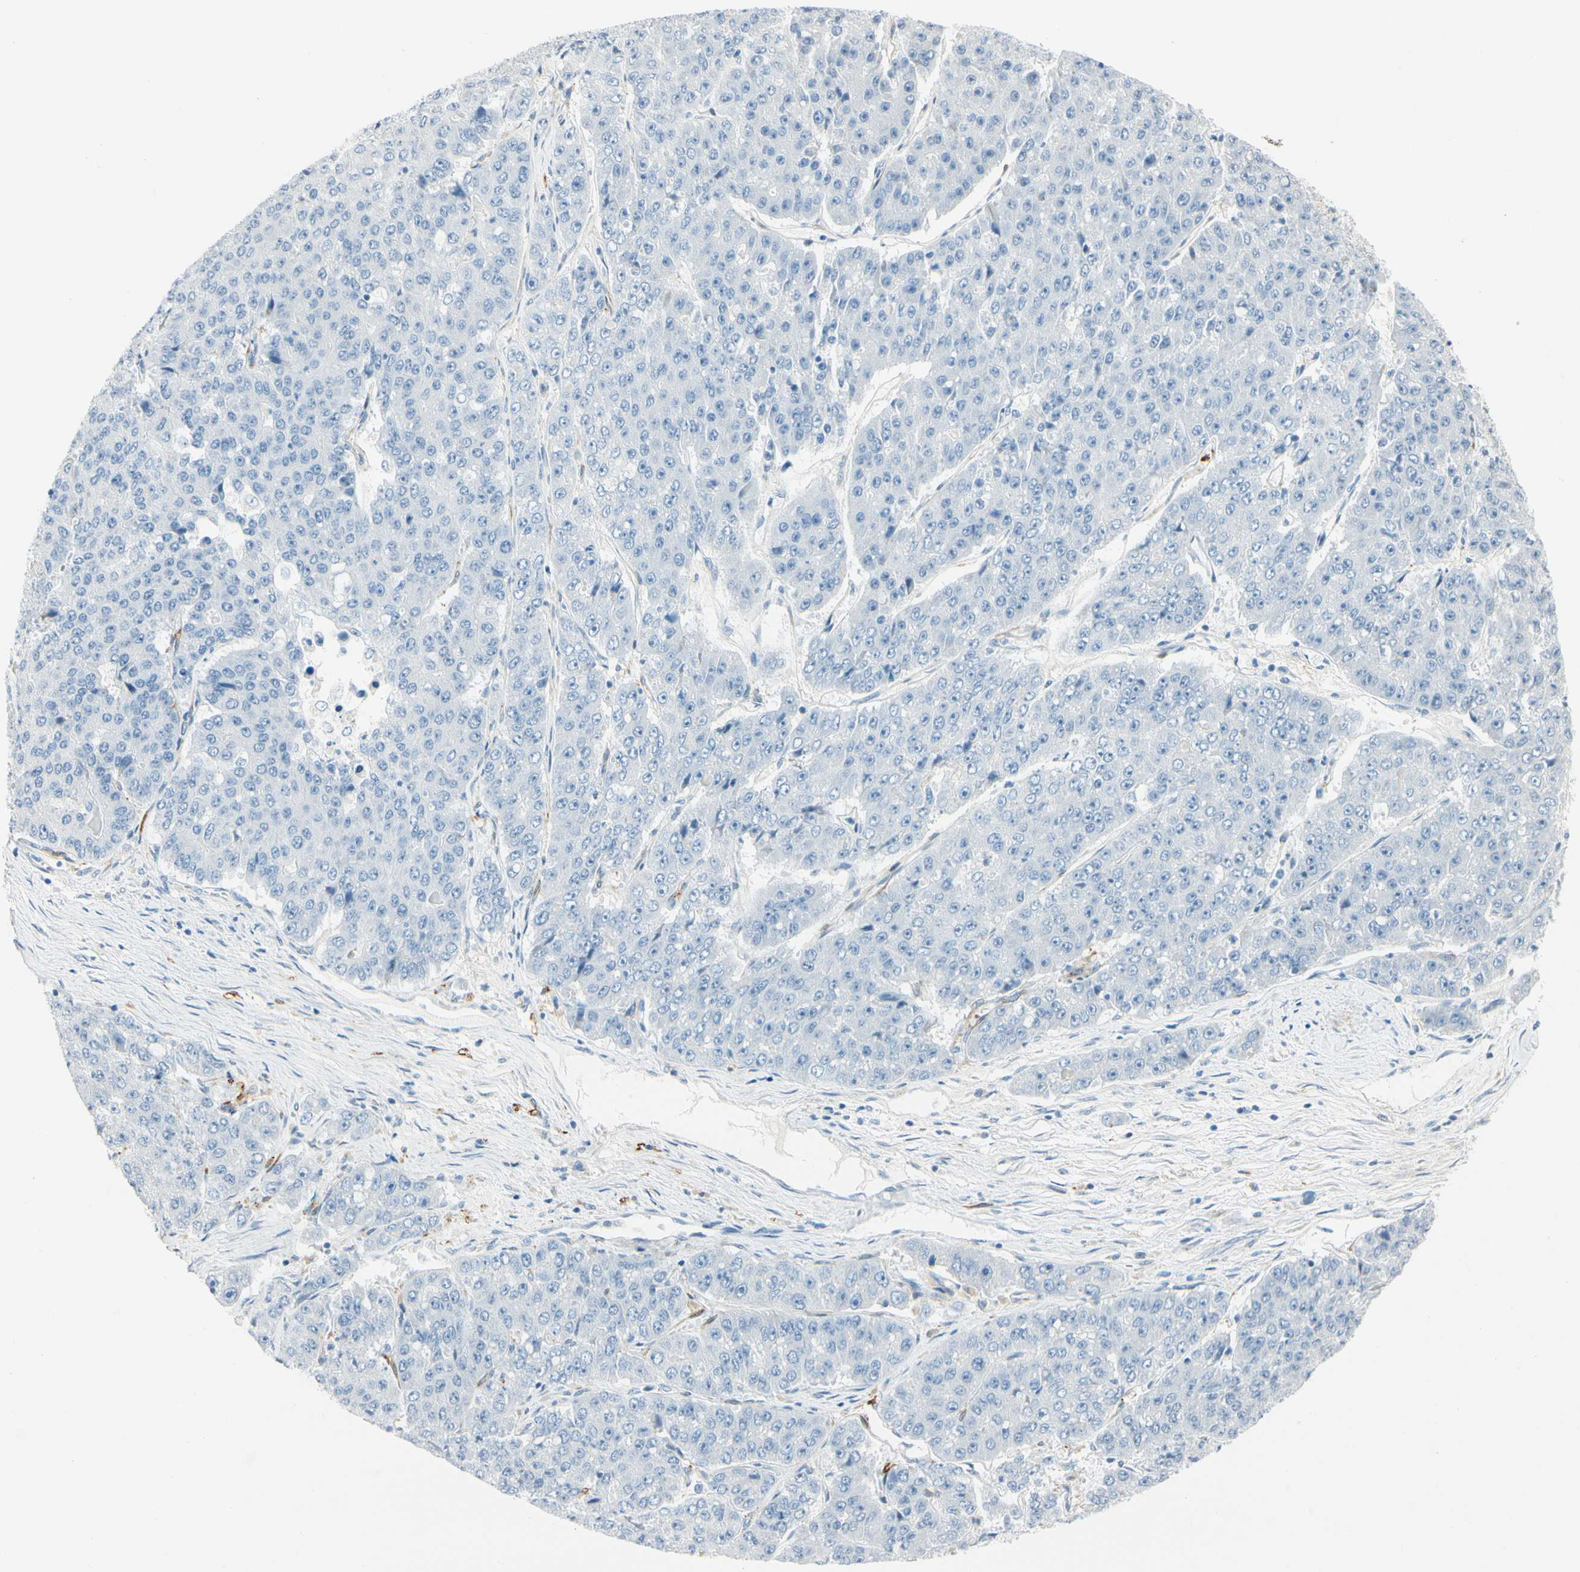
{"staining": {"intensity": "negative", "quantity": "none", "location": "none"}, "tissue": "pancreatic cancer", "cell_type": "Tumor cells", "image_type": "cancer", "snomed": [{"axis": "morphology", "description": "Adenocarcinoma, NOS"}, {"axis": "topography", "description": "Pancreas"}], "caption": "Immunohistochemistry (IHC) micrograph of pancreatic cancer (adenocarcinoma) stained for a protein (brown), which exhibits no expression in tumor cells.", "gene": "AMPH", "patient": {"sex": "male", "age": 50}}